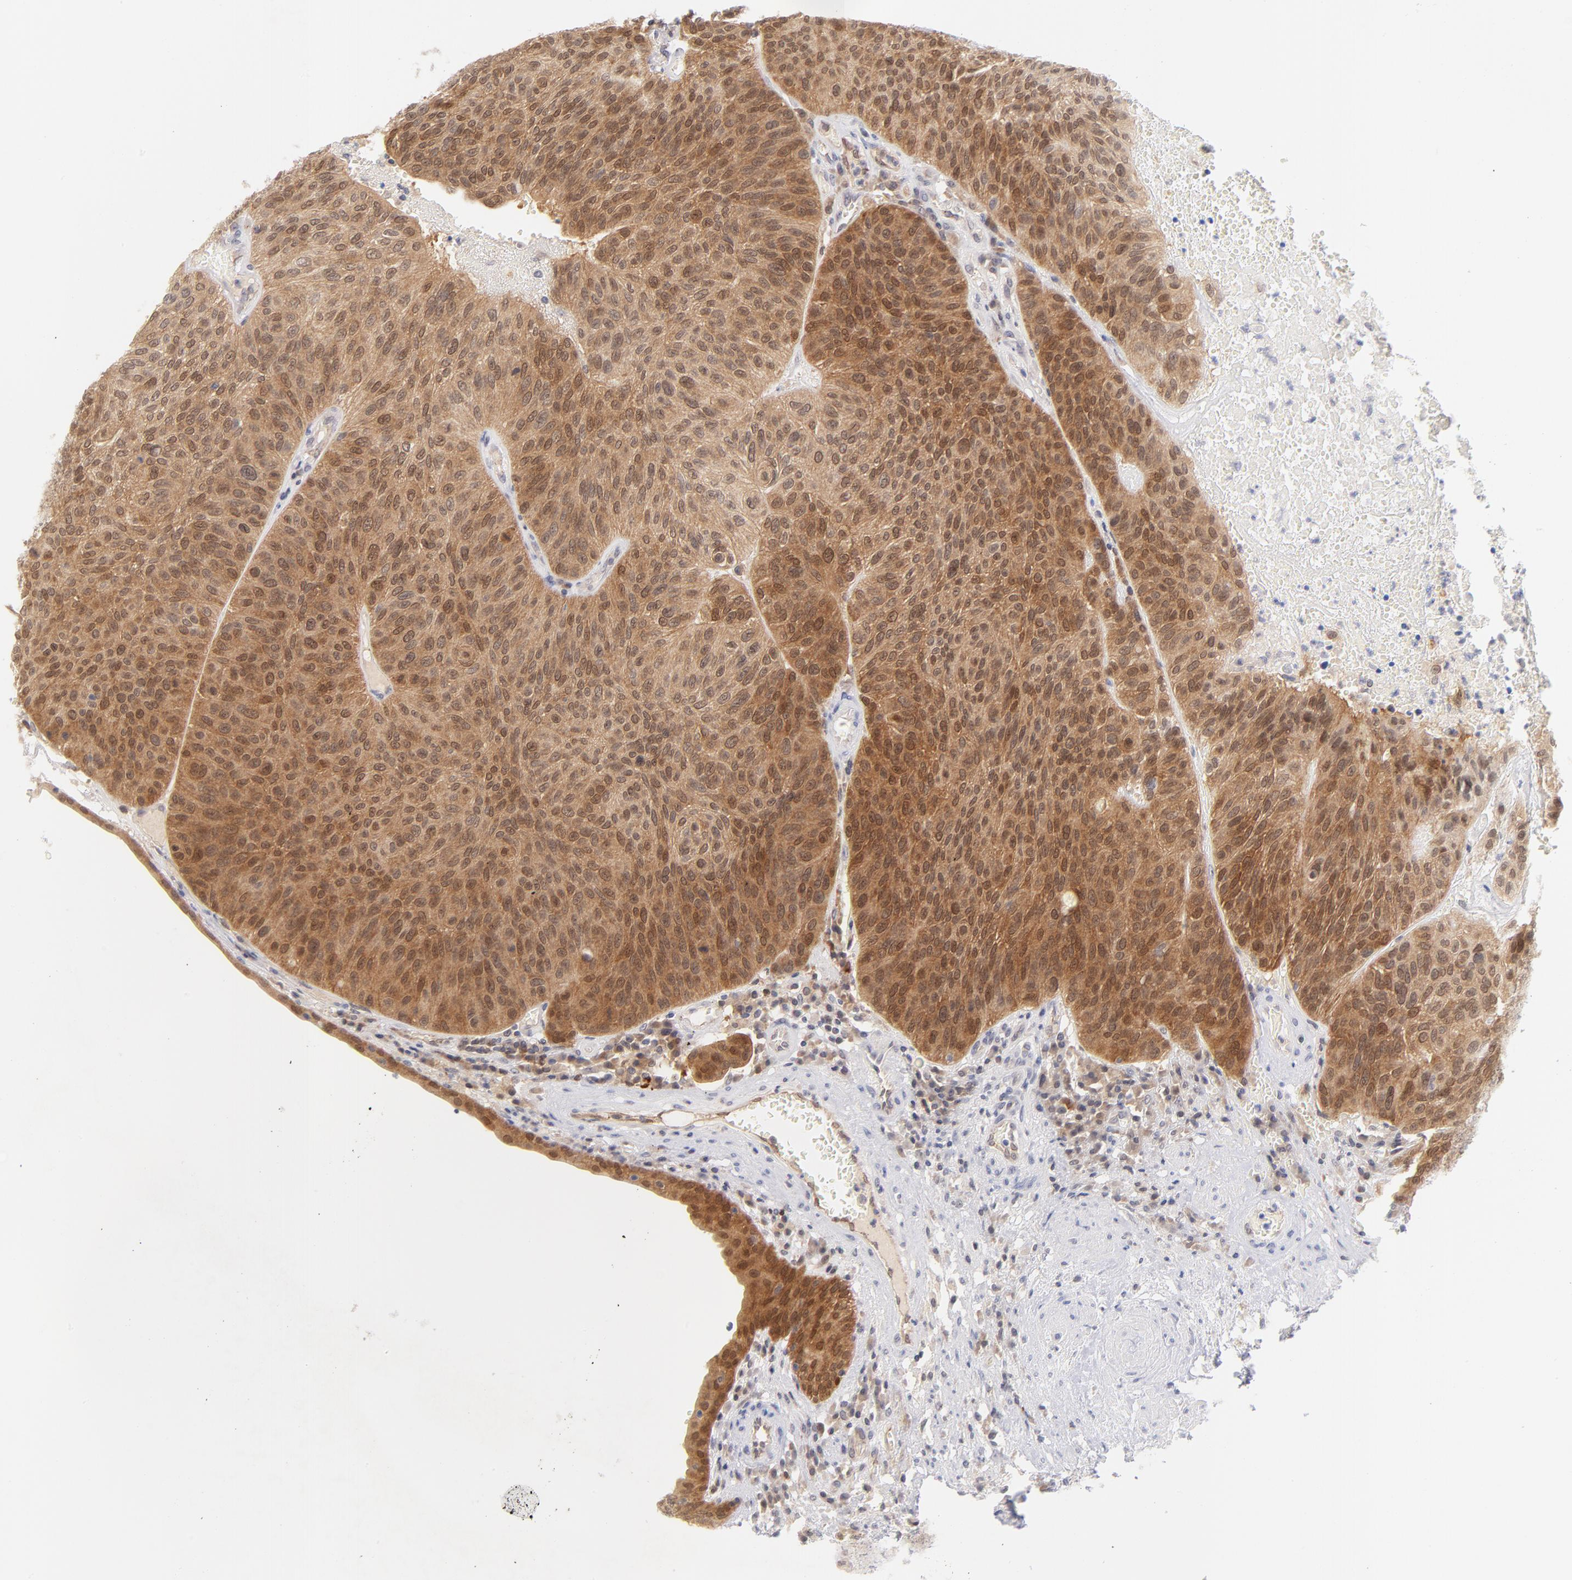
{"staining": {"intensity": "moderate", "quantity": ">75%", "location": "cytoplasmic/membranous,nuclear"}, "tissue": "urothelial cancer", "cell_type": "Tumor cells", "image_type": "cancer", "snomed": [{"axis": "morphology", "description": "Urothelial carcinoma, High grade"}, {"axis": "topography", "description": "Urinary bladder"}], "caption": "Tumor cells demonstrate medium levels of moderate cytoplasmic/membranous and nuclear positivity in about >75% of cells in urothelial cancer.", "gene": "CASP6", "patient": {"sex": "male", "age": 66}}